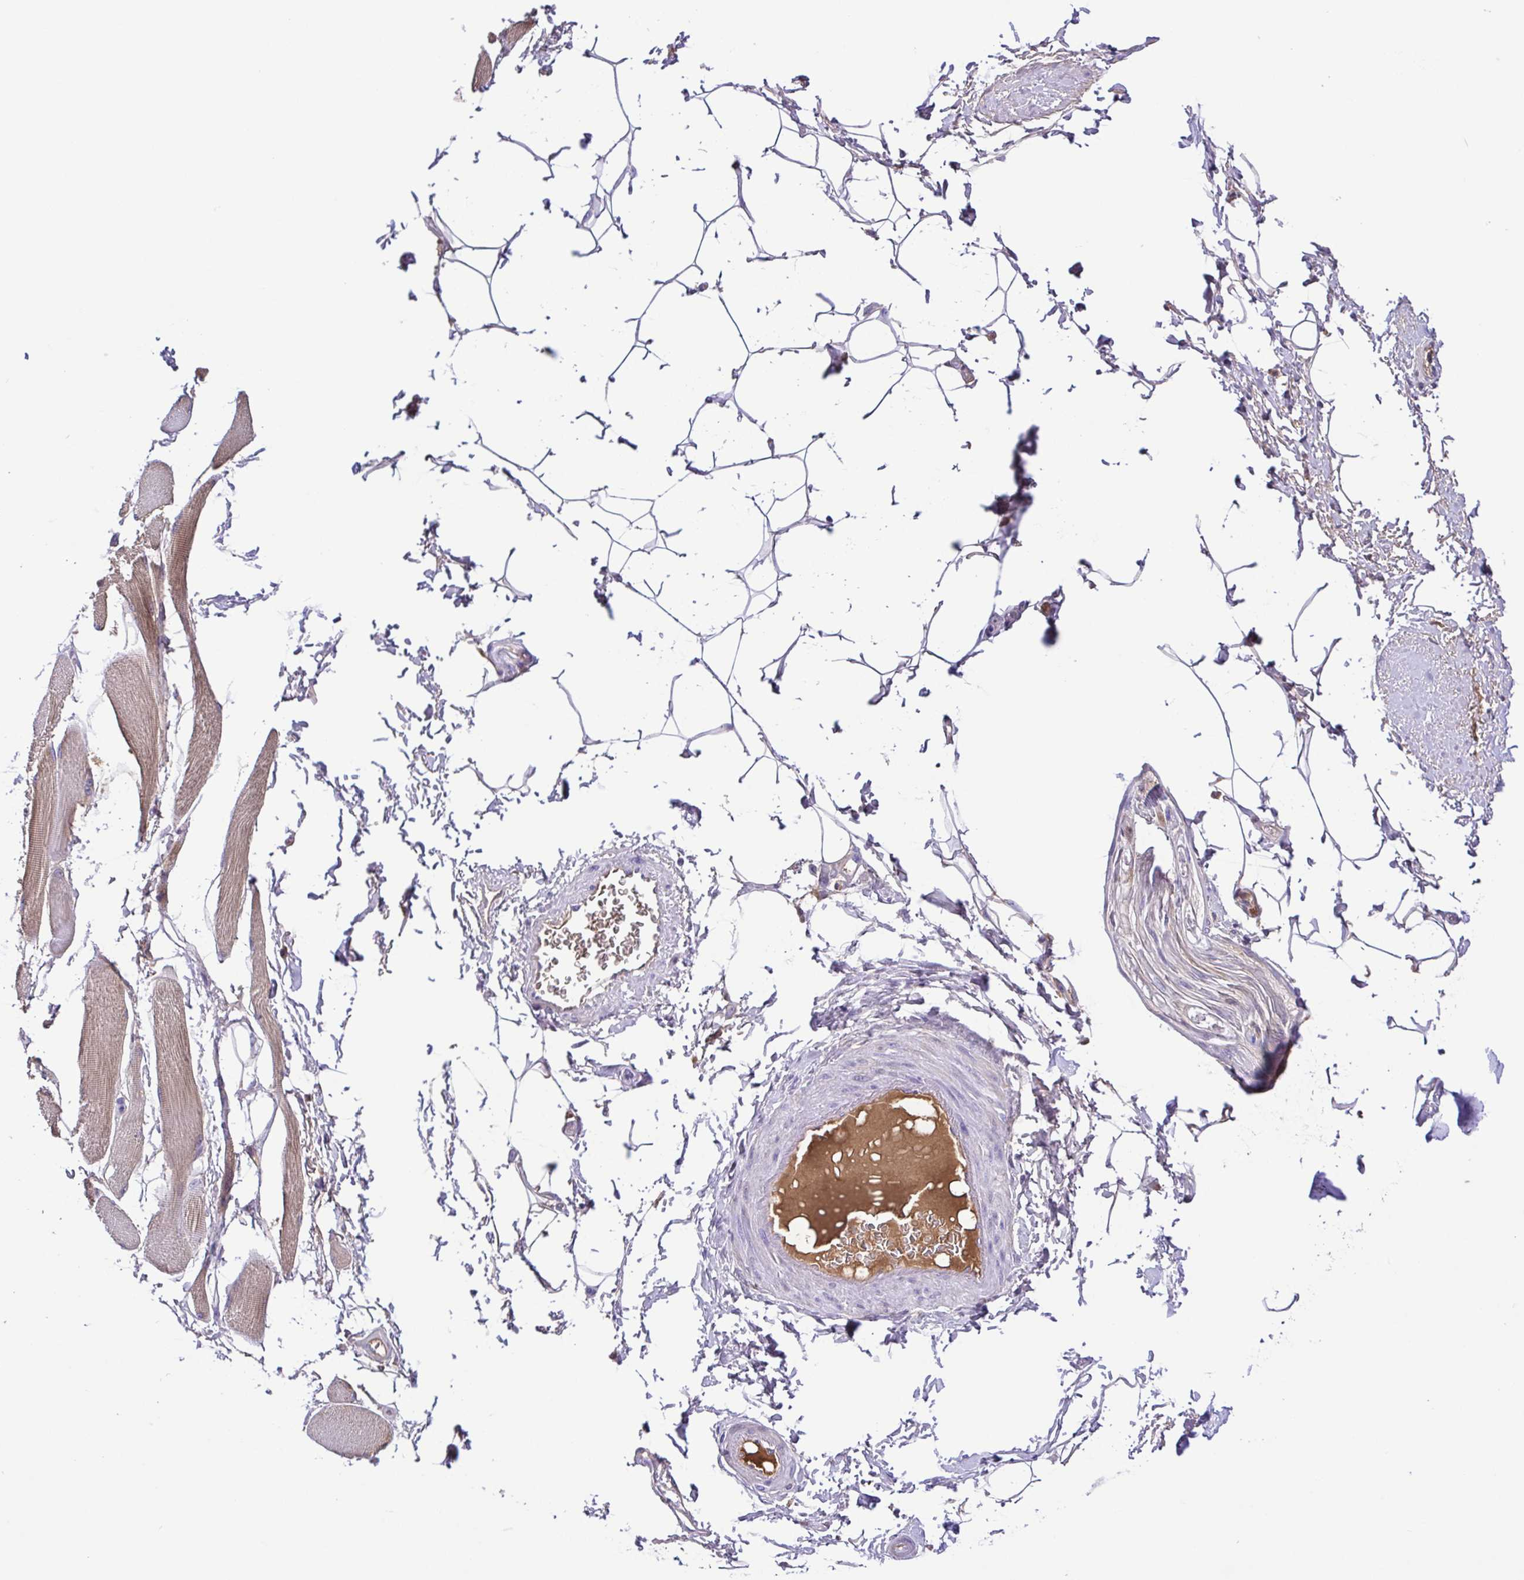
{"staining": {"intensity": "negative", "quantity": "none", "location": "none"}, "tissue": "adipose tissue", "cell_type": "Adipocytes", "image_type": "normal", "snomed": [{"axis": "morphology", "description": "Normal tissue, NOS"}, {"axis": "topography", "description": "Peripheral nerve tissue"}], "caption": "Immunohistochemistry of normal adipose tissue shows no positivity in adipocytes. (Stains: DAB immunohistochemistry (IHC) with hematoxylin counter stain, Microscopy: brightfield microscopy at high magnification).", "gene": "IGFL1", "patient": {"sex": "male", "age": 51}}